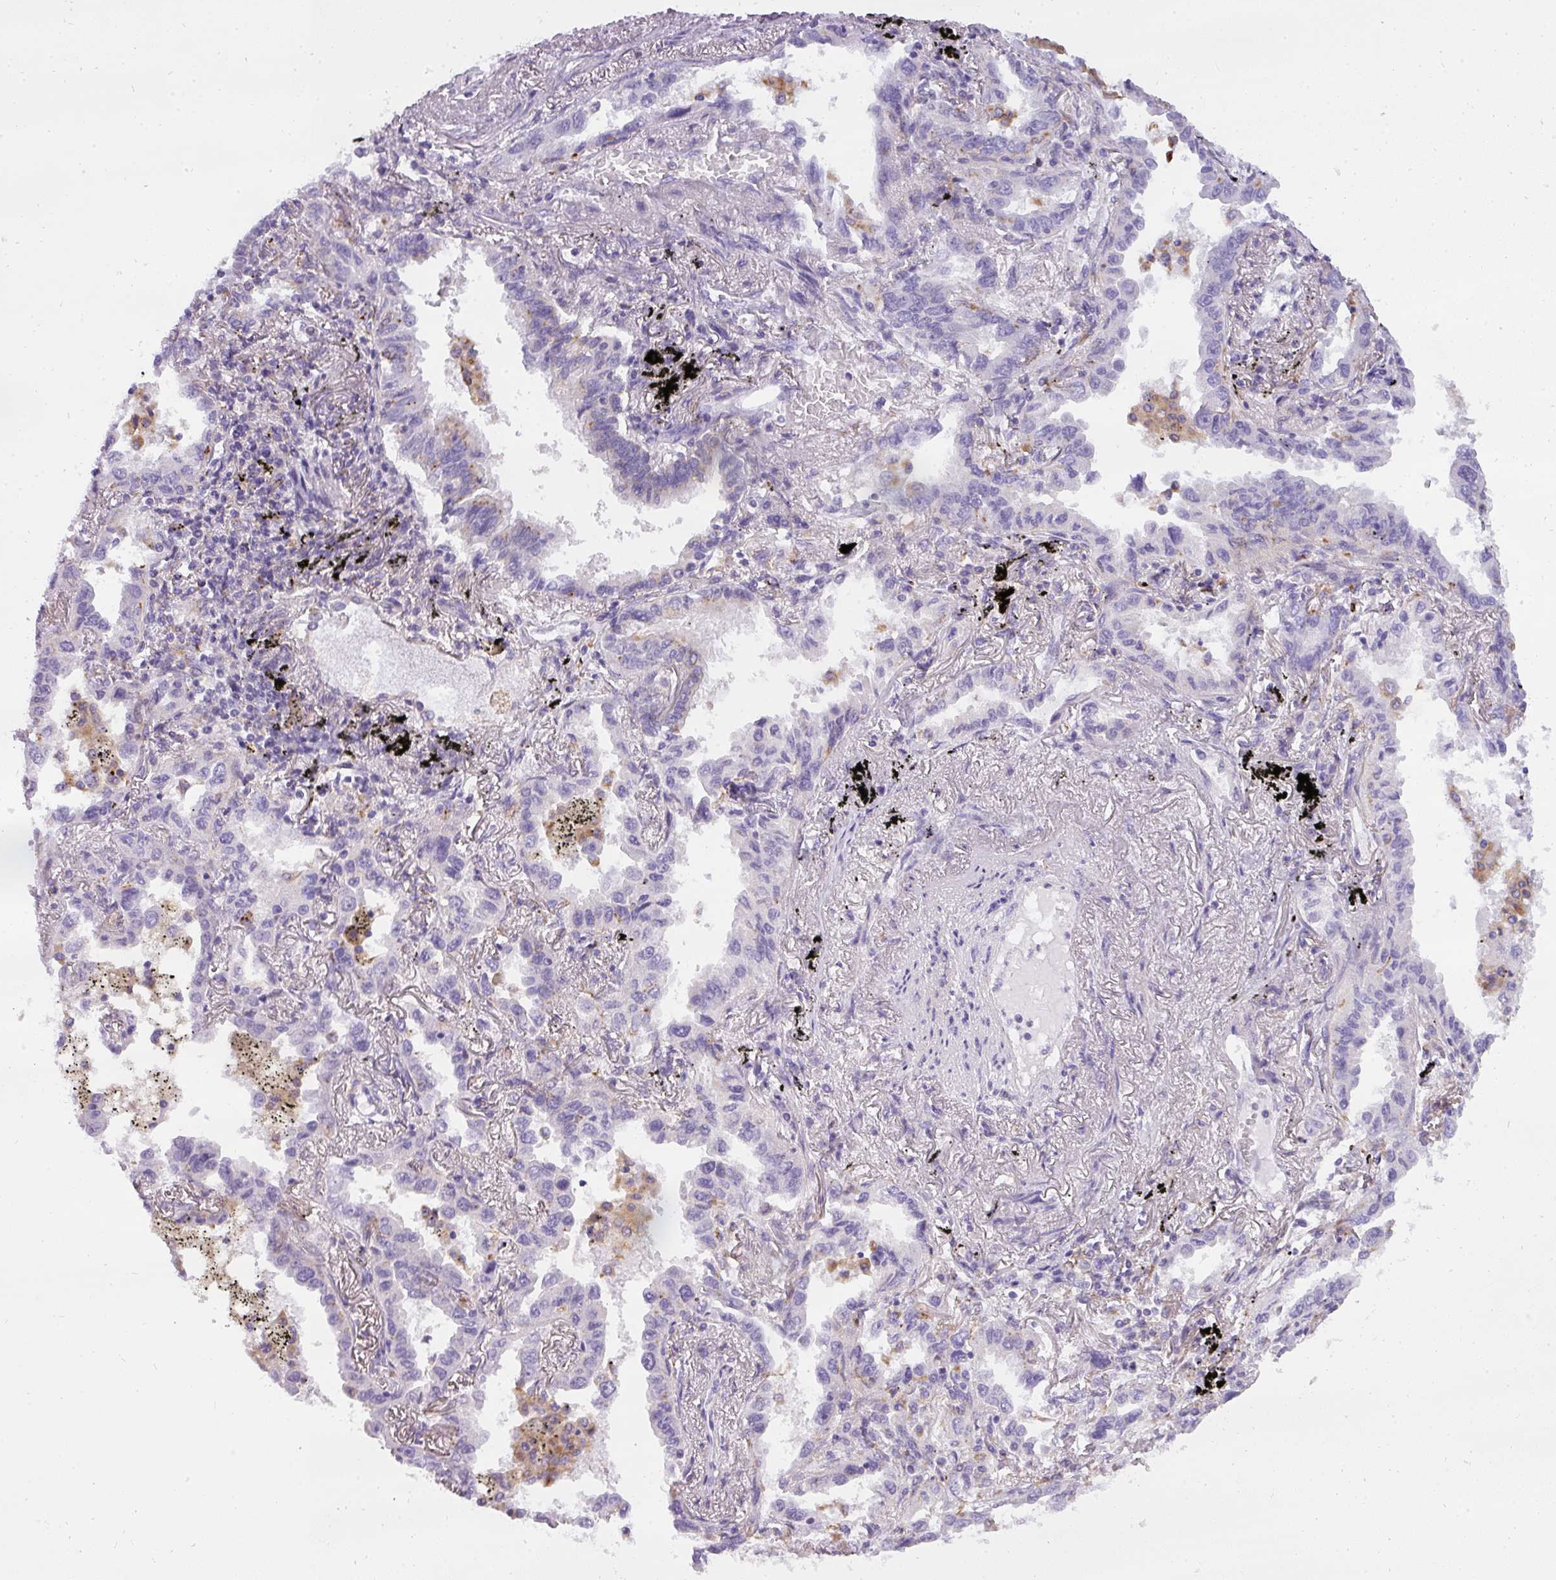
{"staining": {"intensity": "moderate", "quantity": "<25%", "location": "cytoplasmic/membranous"}, "tissue": "lung cancer", "cell_type": "Tumor cells", "image_type": "cancer", "snomed": [{"axis": "morphology", "description": "Adenocarcinoma, NOS"}, {"axis": "topography", "description": "Lung"}], "caption": "Tumor cells reveal low levels of moderate cytoplasmic/membranous expression in about <25% of cells in human lung adenocarcinoma. The staining was performed using DAB, with brown indicating positive protein expression. Nuclei are stained blue with hematoxylin.", "gene": "ATP6V1D", "patient": {"sex": "male", "age": 67}}